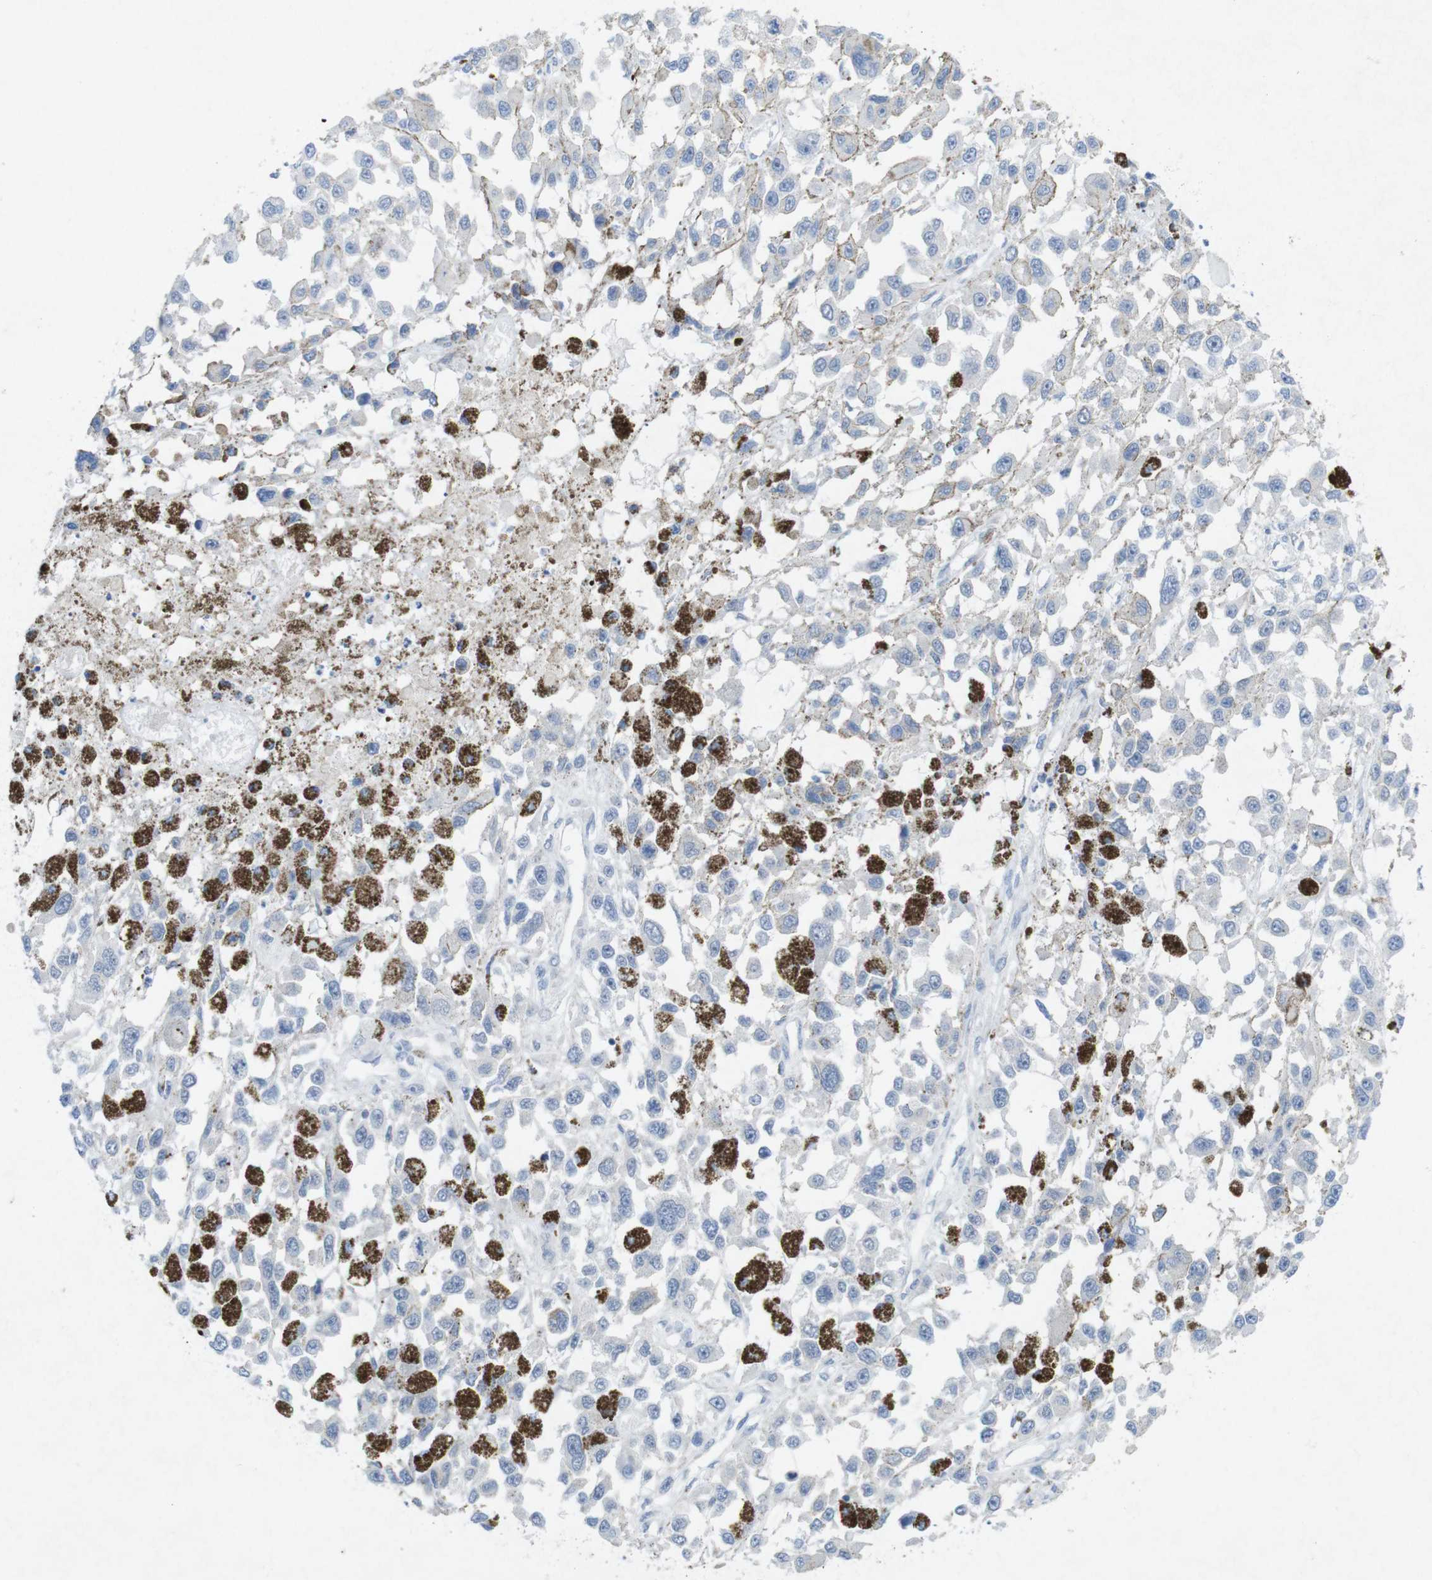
{"staining": {"intensity": "negative", "quantity": "none", "location": "none"}, "tissue": "melanoma", "cell_type": "Tumor cells", "image_type": "cancer", "snomed": [{"axis": "morphology", "description": "Malignant melanoma, Metastatic site"}, {"axis": "topography", "description": "Lymph node"}], "caption": "A histopathology image of human malignant melanoma (metastatic site) is negative for staining in tumor cells.", "gene": "SLAMF7", "patient": {"sex": "male", "age": 59}}